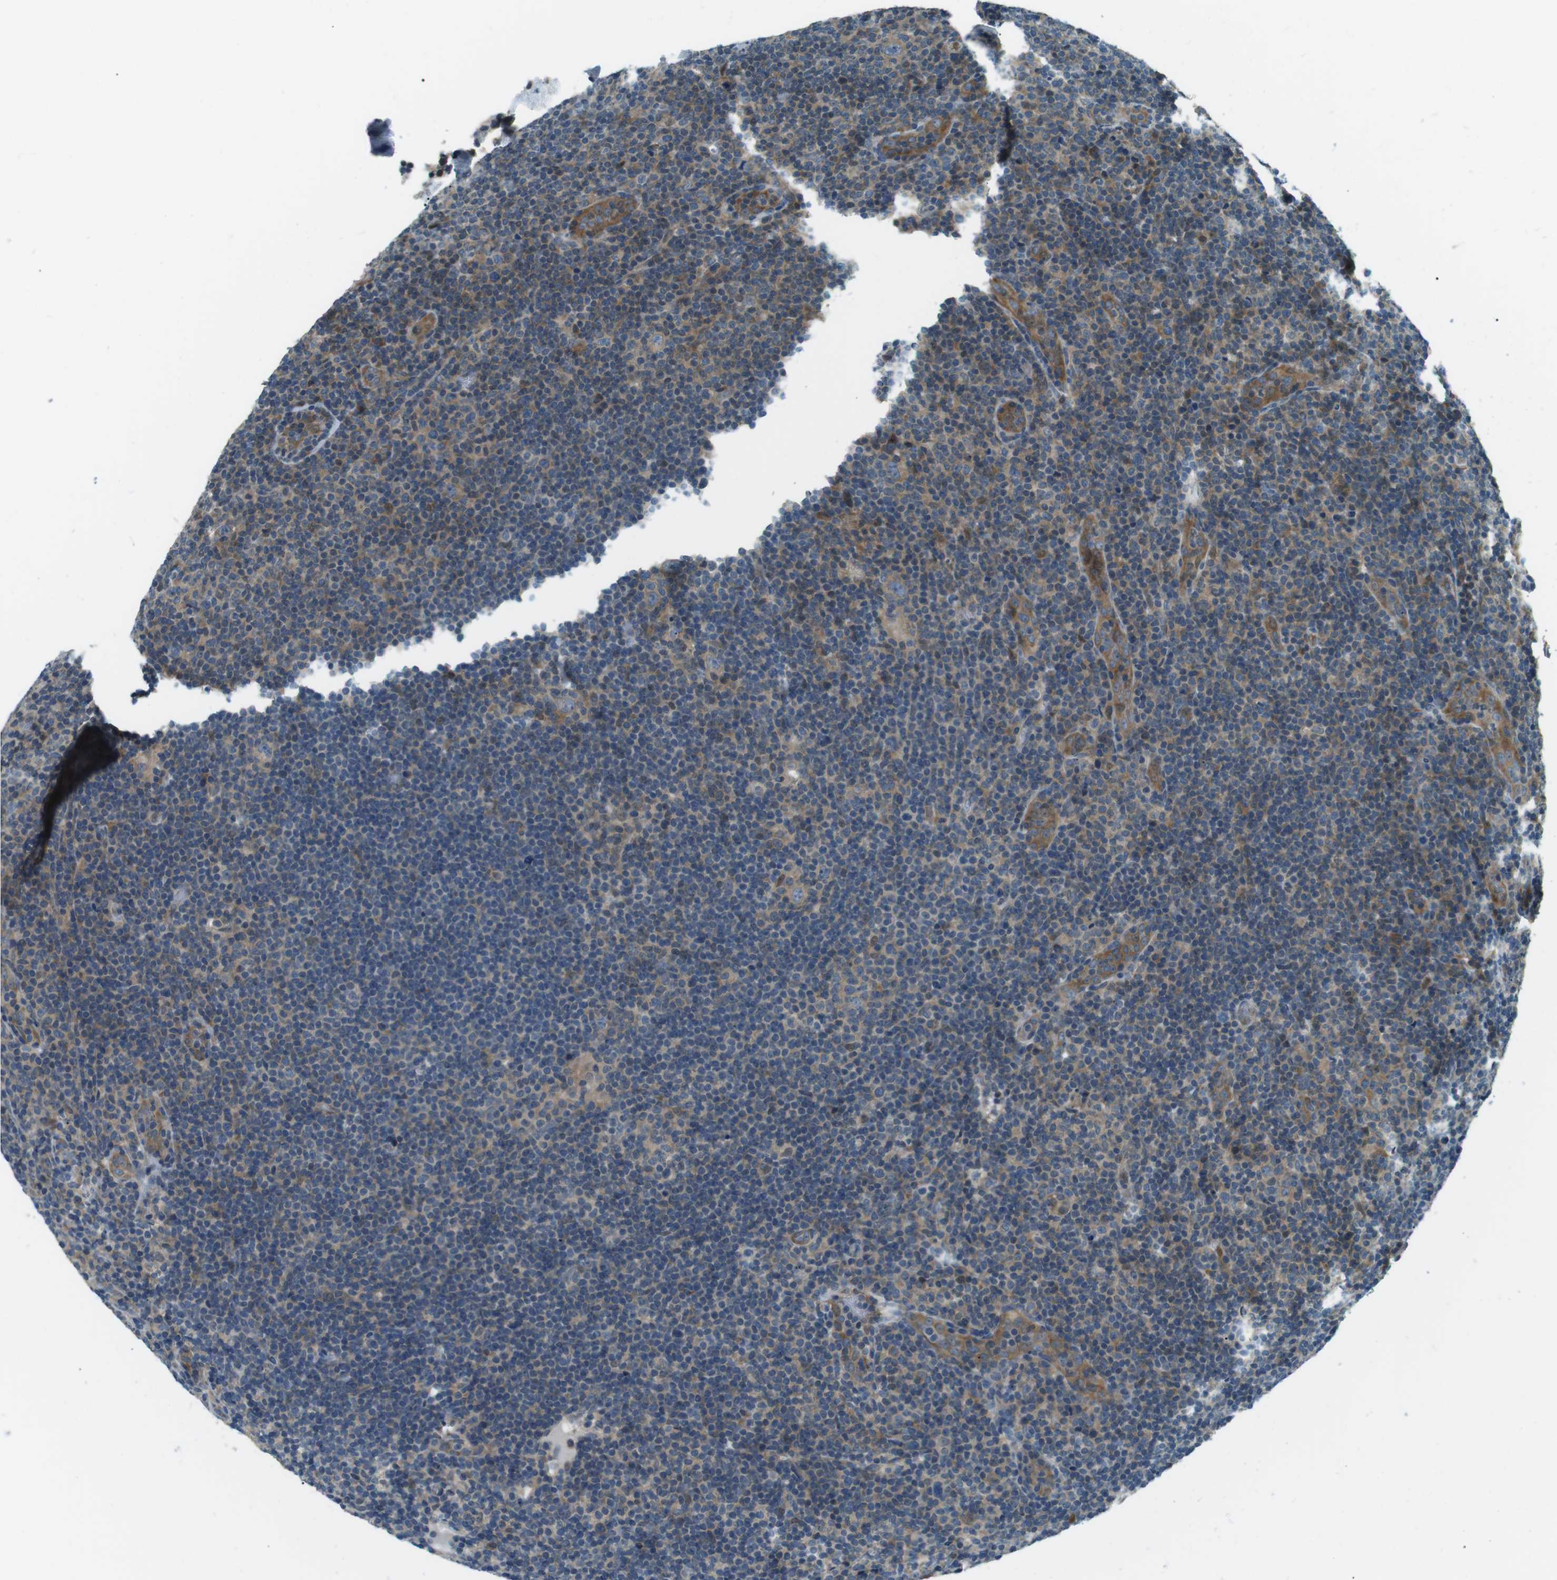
{"staining": {"intensity": "weak", "quantity": ">75%", "location": "cytoplasmic/membranous"}, "tissue": "lymphoma", "cell_type": "Tumor cells", "image_type": "cancer", "snomed": [{"axis": "morphology", "description": "Hodgkin's disease, NOS"}, {"axis": "topography", "description": "Lymph node"}], "caption": "Tumor cells show low levels of weak cytoplasmic/membranous positivity in approximately >75% of cells in human Hodgkin's disease.", "gene": "TMEM74", "patient": {"sex": "female", "age": 57}}